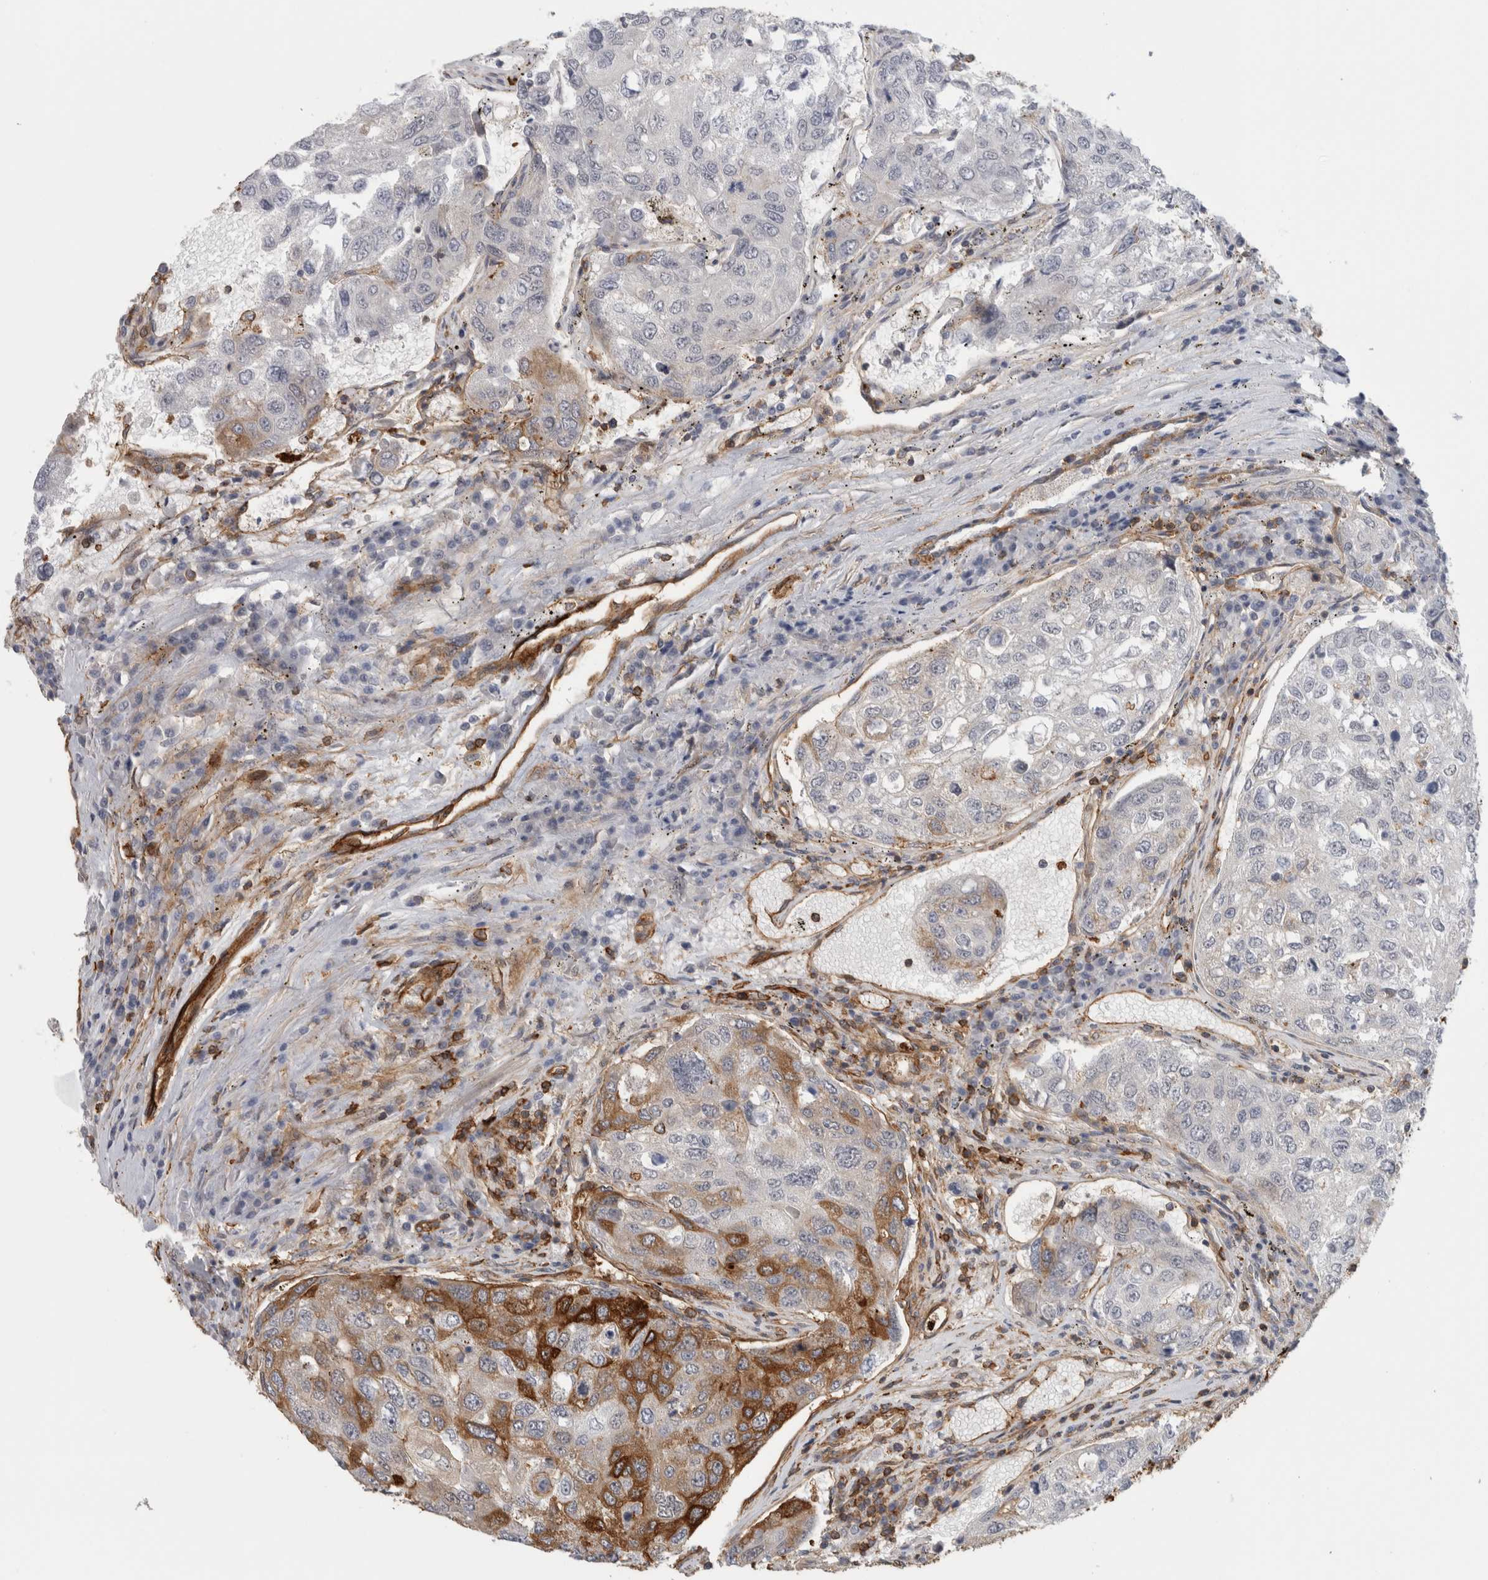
{"staining": {"intensity": "strong", "quantity": "25%-75%", "location": "cytoplasmic/membranous"}, "tissue": "urothelial cancer", "cell_type": "Tumor cells", "image_type": "cancer", "snomed": [{"axis": "morphology", "description": "Urothelial carcinoma, High grade"}, {"axis": "topography", "description": "Lymph node"}, {"axis": "topography", "description": "Urinary bladder"}], "caption": "Human urothelial cancer stained with a protein marker displays strong staining in tumor cells.", "gene": "AHNAK", "patient": {"sex": "male", "age": 51}}